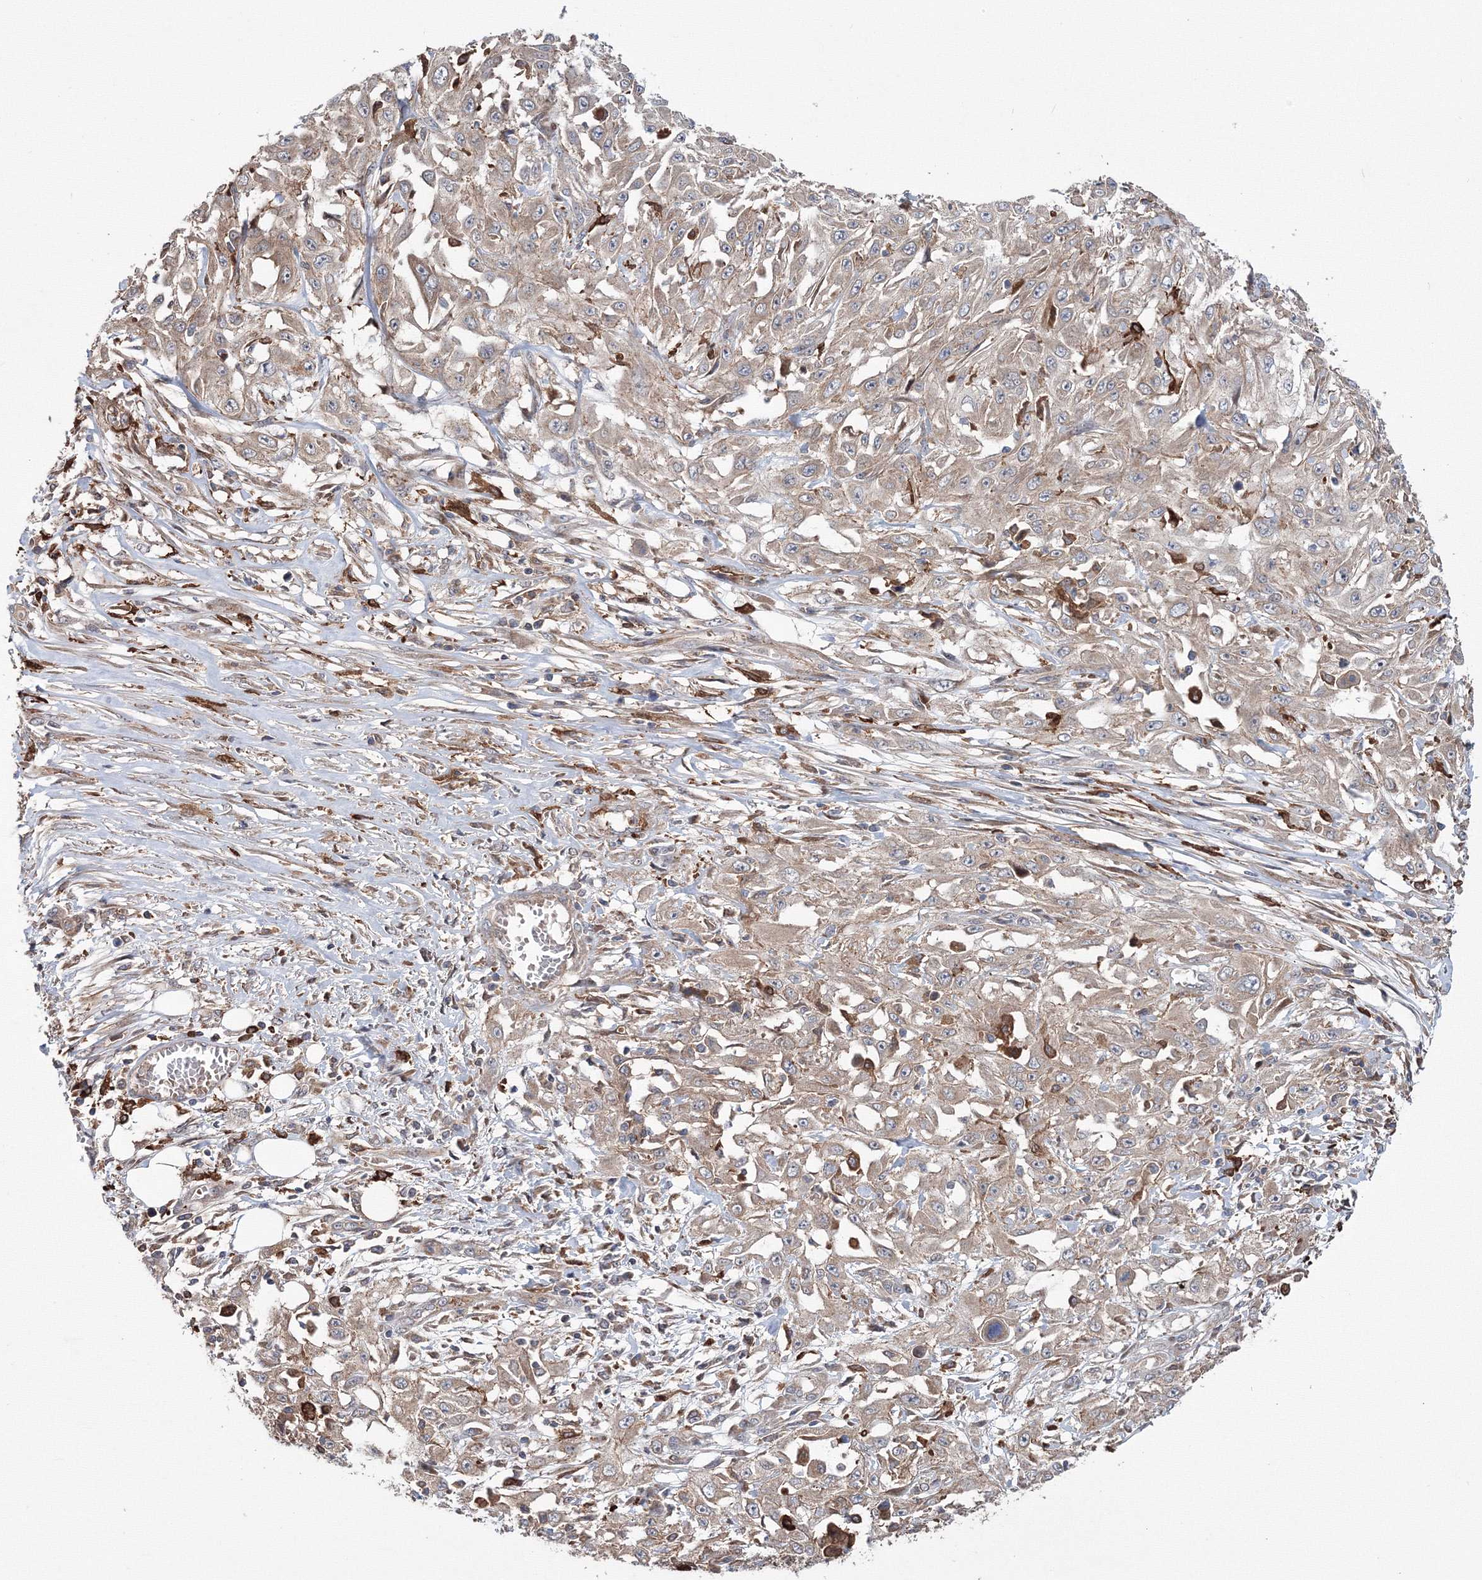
{"staining": {"intensity": "weak", "quantity": ">75%", "location": "cytoplasmic/membranous"}, "tissue": "skin cancer", "cell_type": "Tumor cells", "image_type": "cancer", "snomed": [{"axis": "morphology", "description": "Squamous cell carcinoma, NOS"}, {"axis": "morphology", "description": "Squamous cell carcinoma, metastatic, NOS"}, {"axis": "topography", "description": "Skin"}, {"axis": "topography", "description": "Lymph node"}], "caption": "Immunohistochemistry (DAB (3,3'-diaminobenzidine)) staining of human metastatic squamous cell carcinoma (skin) exhibits weak cytoplasmic/membranous protein staining in approximately >75% of tumor cells. (Brightfield microscopy of DAB IHC at high magnification).", "gene": "RANBP3L", "patient": {"sex": "male", "age": 75}}